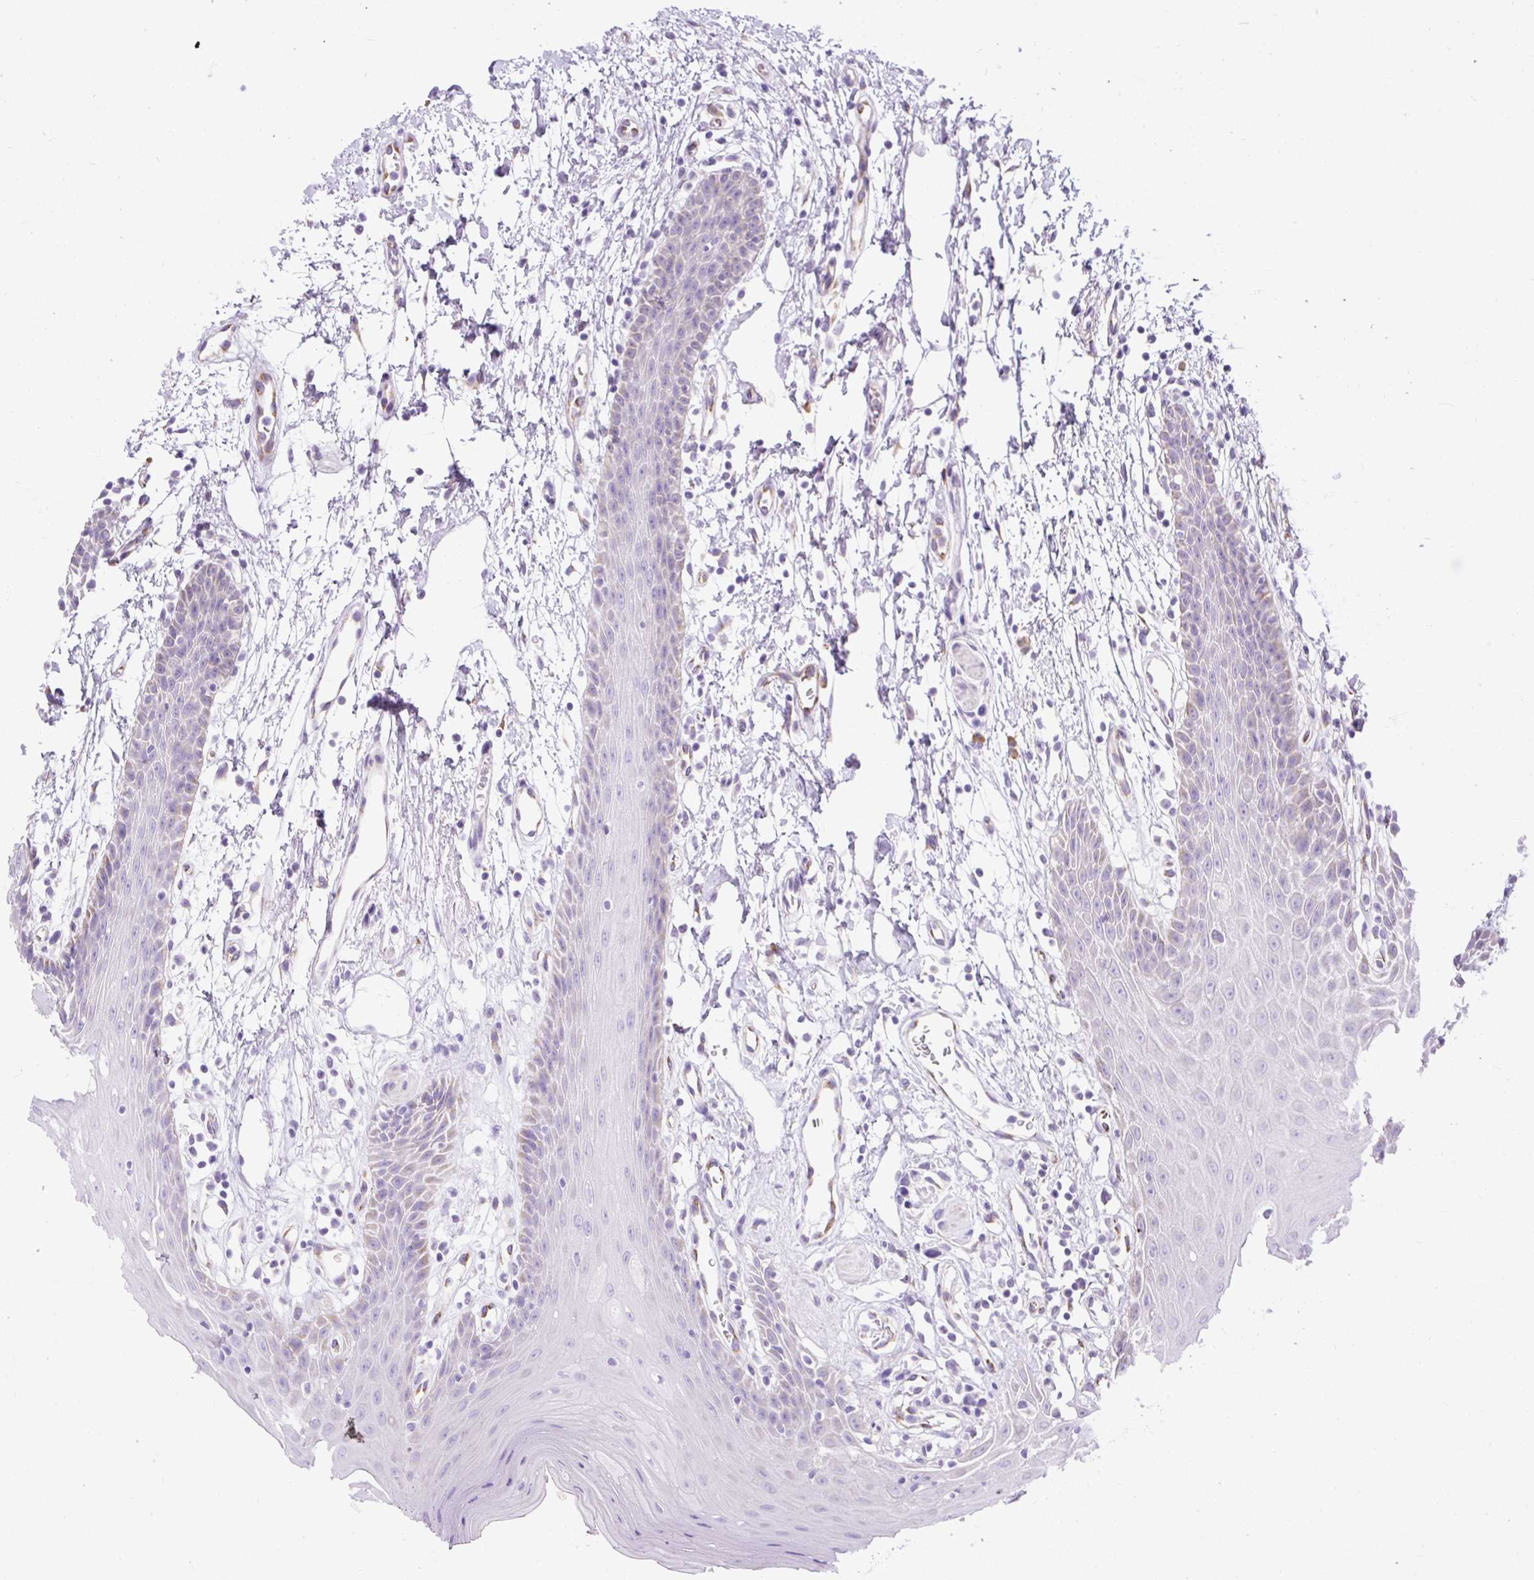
{"staining": {"intensity": "negative", "quantity": "none", "location": "none"}, "tissue": "oral mucosa", "cell_type": "Squamous epithelial cells", "image_type": "normal", "snomed": [{"axis": "morphology", "description": "Normal tissue, NOS"}, {"axis": "topography", "description": "Oral tissue"}, {"axis": "topography", "description": "Tounge, NOS"}], "caption": "IHC of benign oral mucosa displays no expression in squamous epithelial cells. (DAB (3,3'-diaminobenzidine) IHC with hematoxylin counter stain).", "gene": "SYBU", "patient": {"sex": "female", "age": 59}}